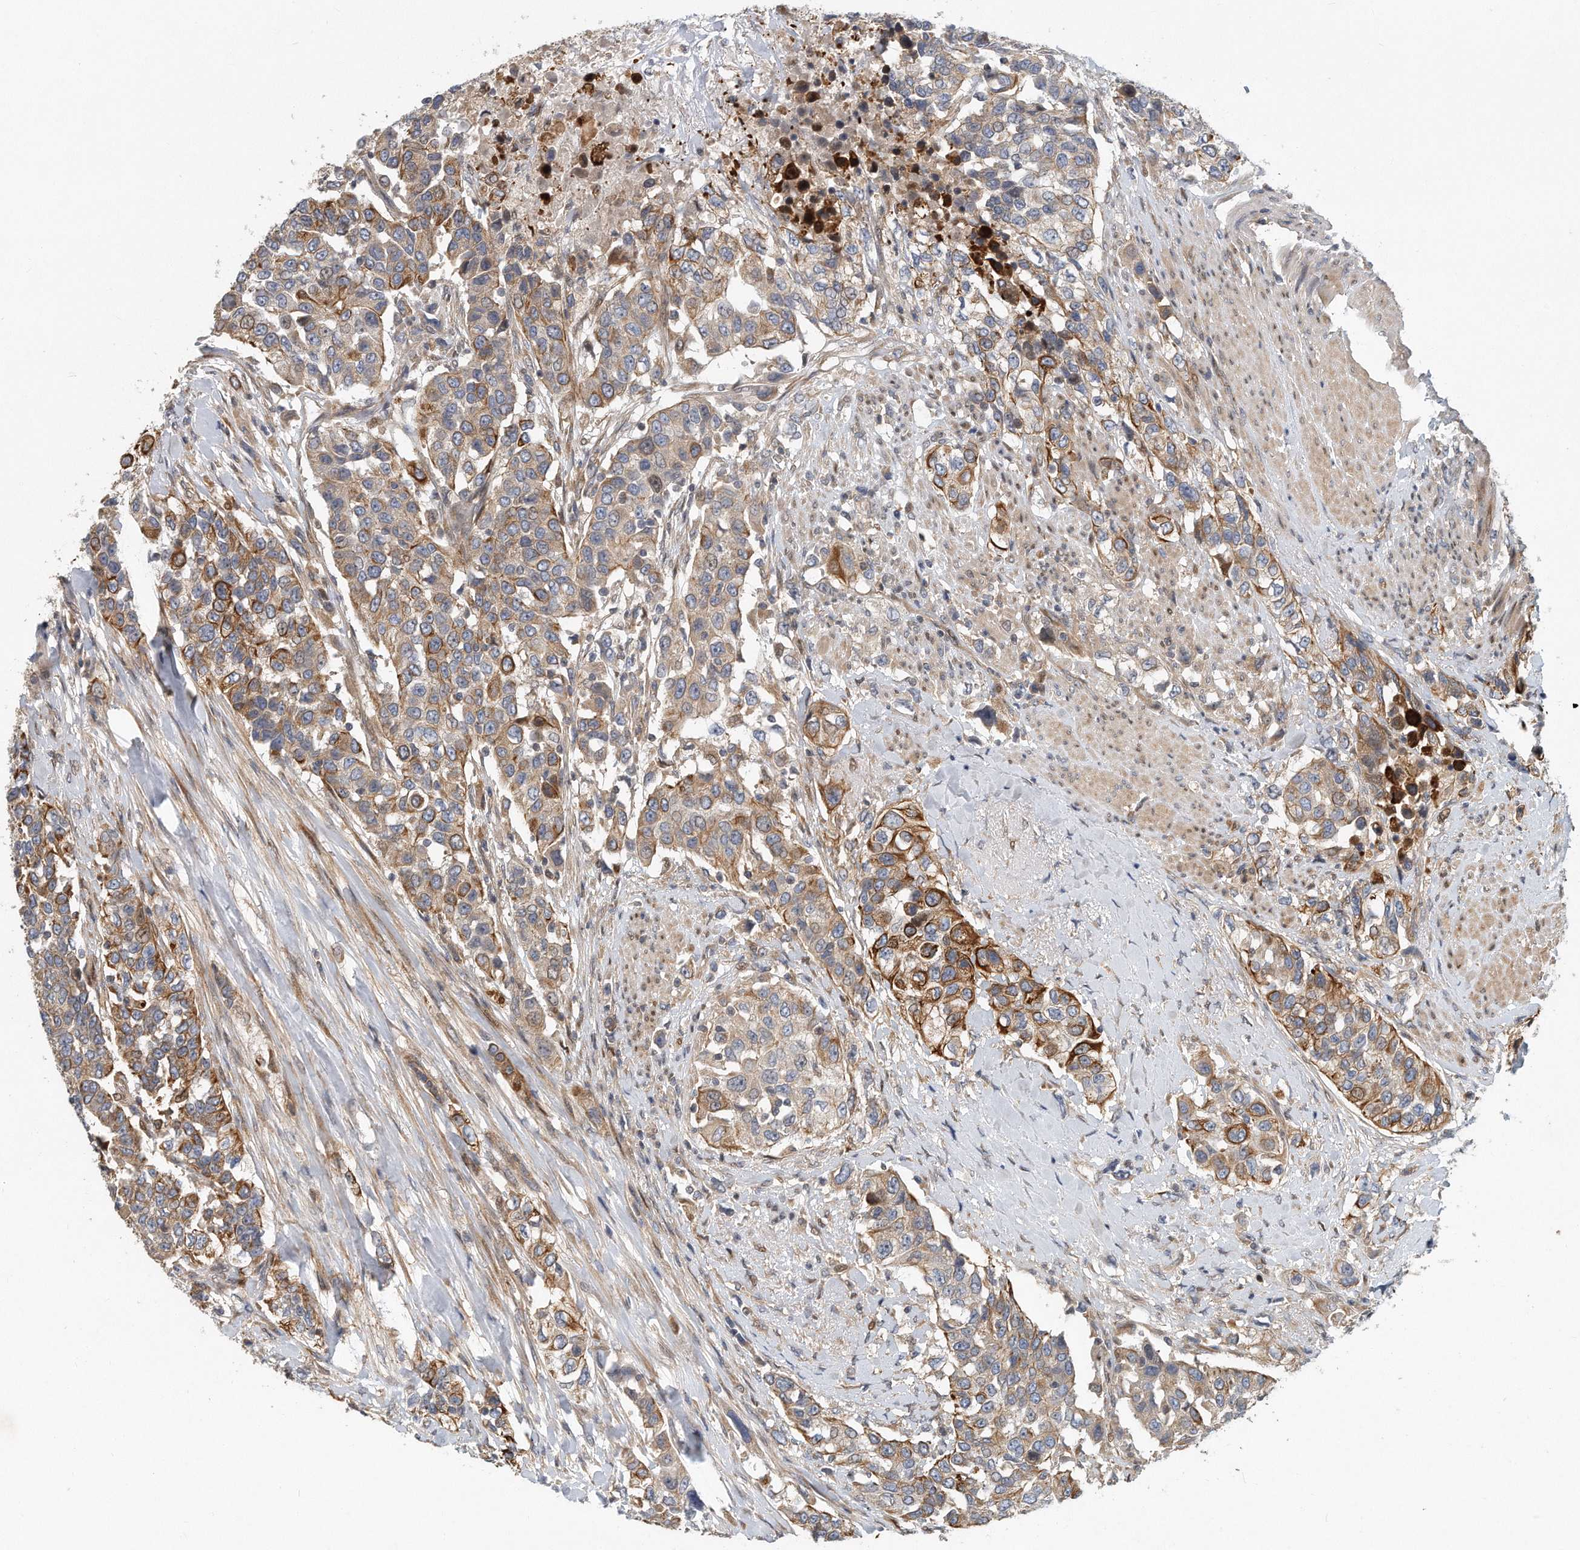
{"staining": {"intensity": "moderate", "quantity": "25%-75%", "location": "cytoplasmic/membranous"}, "tissue": "urothelial cancer", "cell_type": "Tumor cells", "image_type": "cancer", "snomed": [{"axis": "morphology", "description": "Urothelial carcinoma, High grade"}, {"axis": "topography", "description": "Urinary bladder"}], "caption": "A micrograph showing moderate cytoplasmic/membranous positivity in about 25%-75% of tumor cells in urothelial cancer, as visualized by brown immunohistochemical staining.", "gene": "PCDH8", "patient": {"sex": "female", "age": 80}}